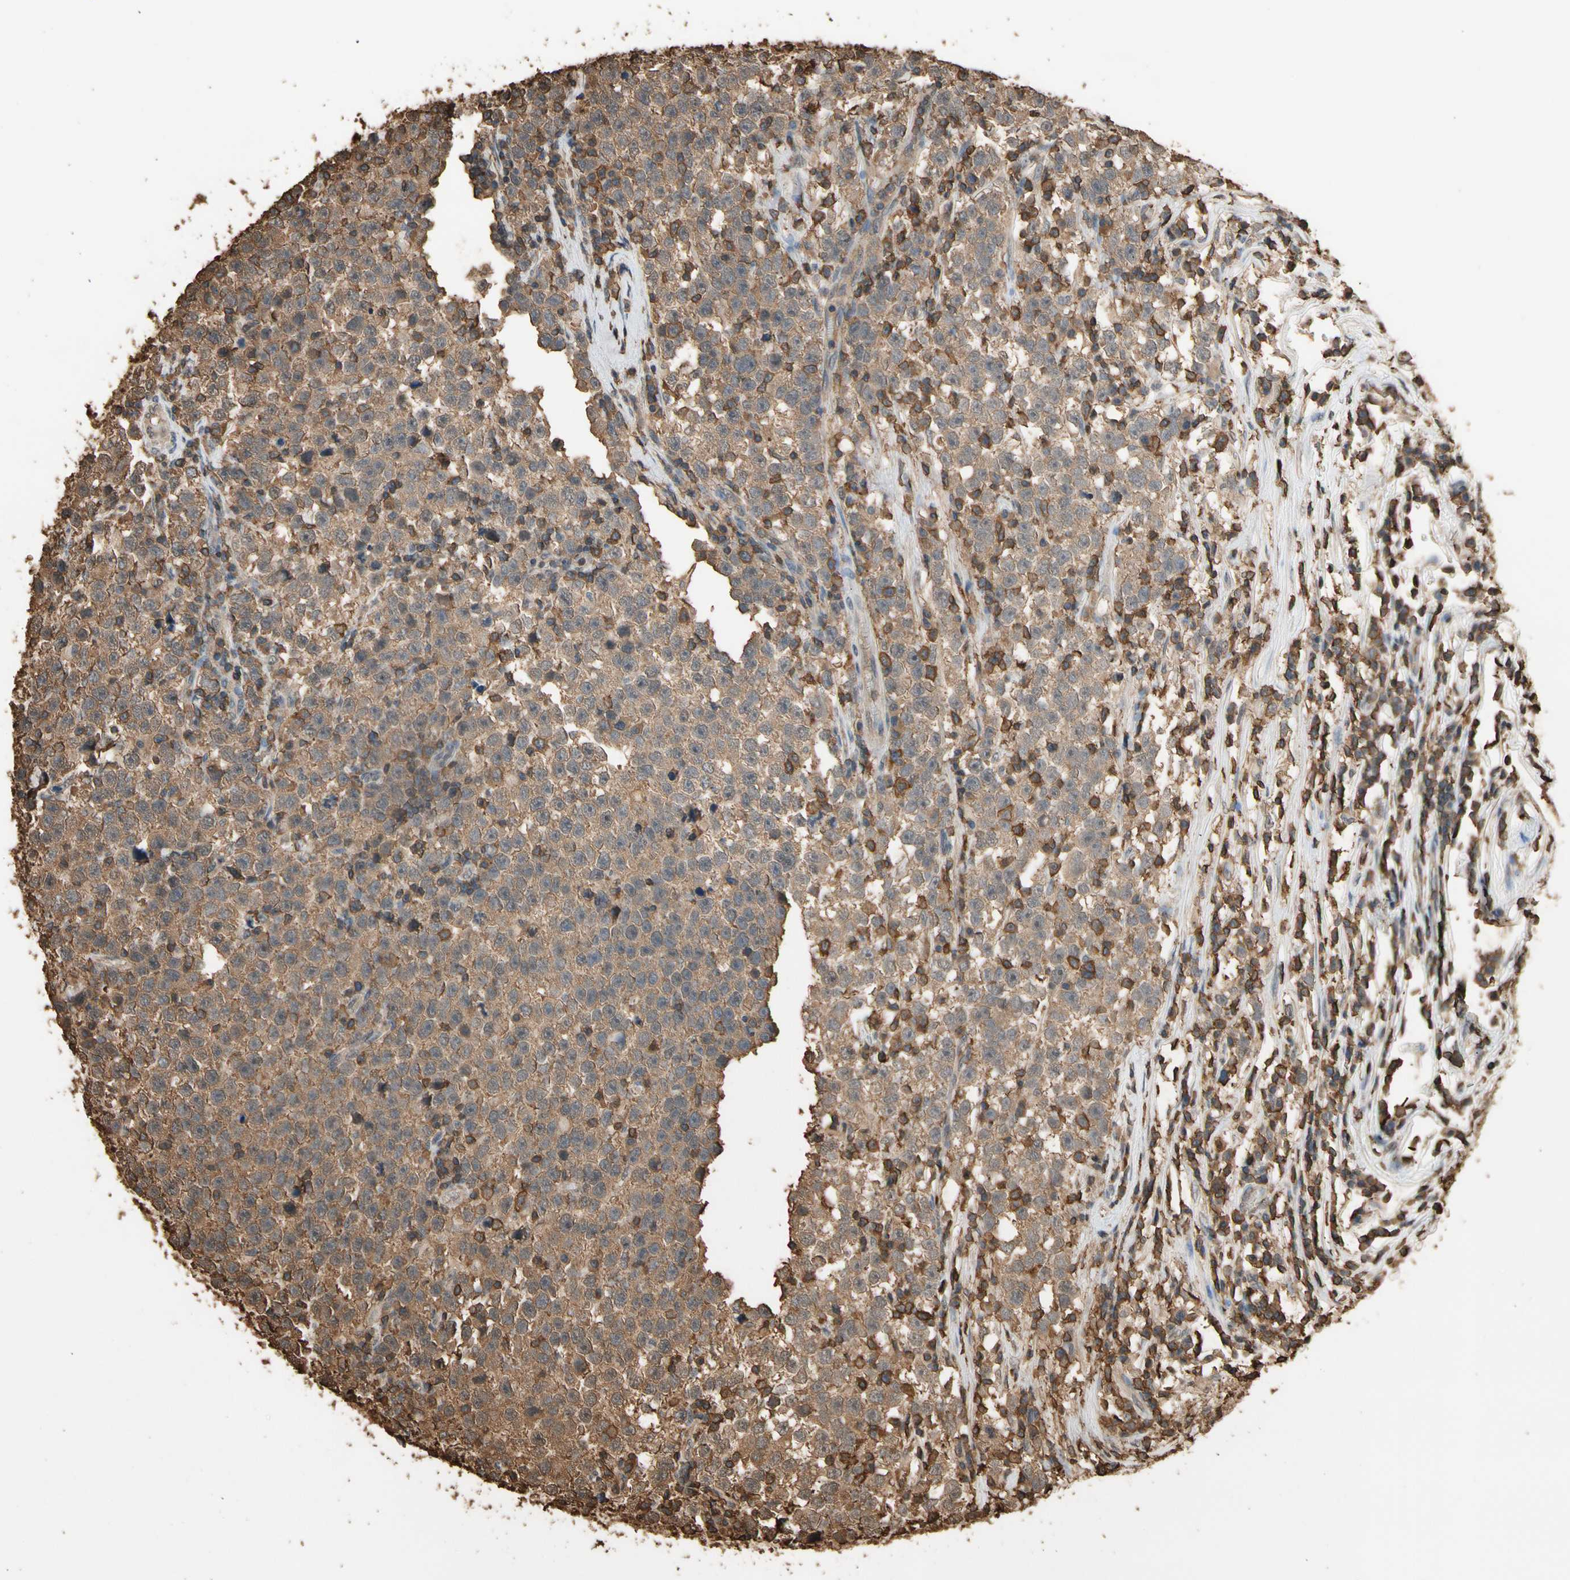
{"staining": {"intensity": "moderate", "quantity": ">75%", "location": "cytoplasmic/membranous"}, "tissue": "testis cancer", "cell_type": "Tumor cells", "image_type": "cancer", "snomed": [{"axis": "morphology", "description": "Seminoma, NOS"}, {"axis": "topography", "description": "Testis"}], "caption": "This photomicrograph displays seminoma (testis) stained with immunohistochemistry (IHC) to label a protein in brown. The cytoplasmic/membranous of tumor cells show moderate positivity for the protein. Nuclei are counter-stained blue.", "gene": "TNFSF13B", "patient": {"sex": "male", "age": 43}}